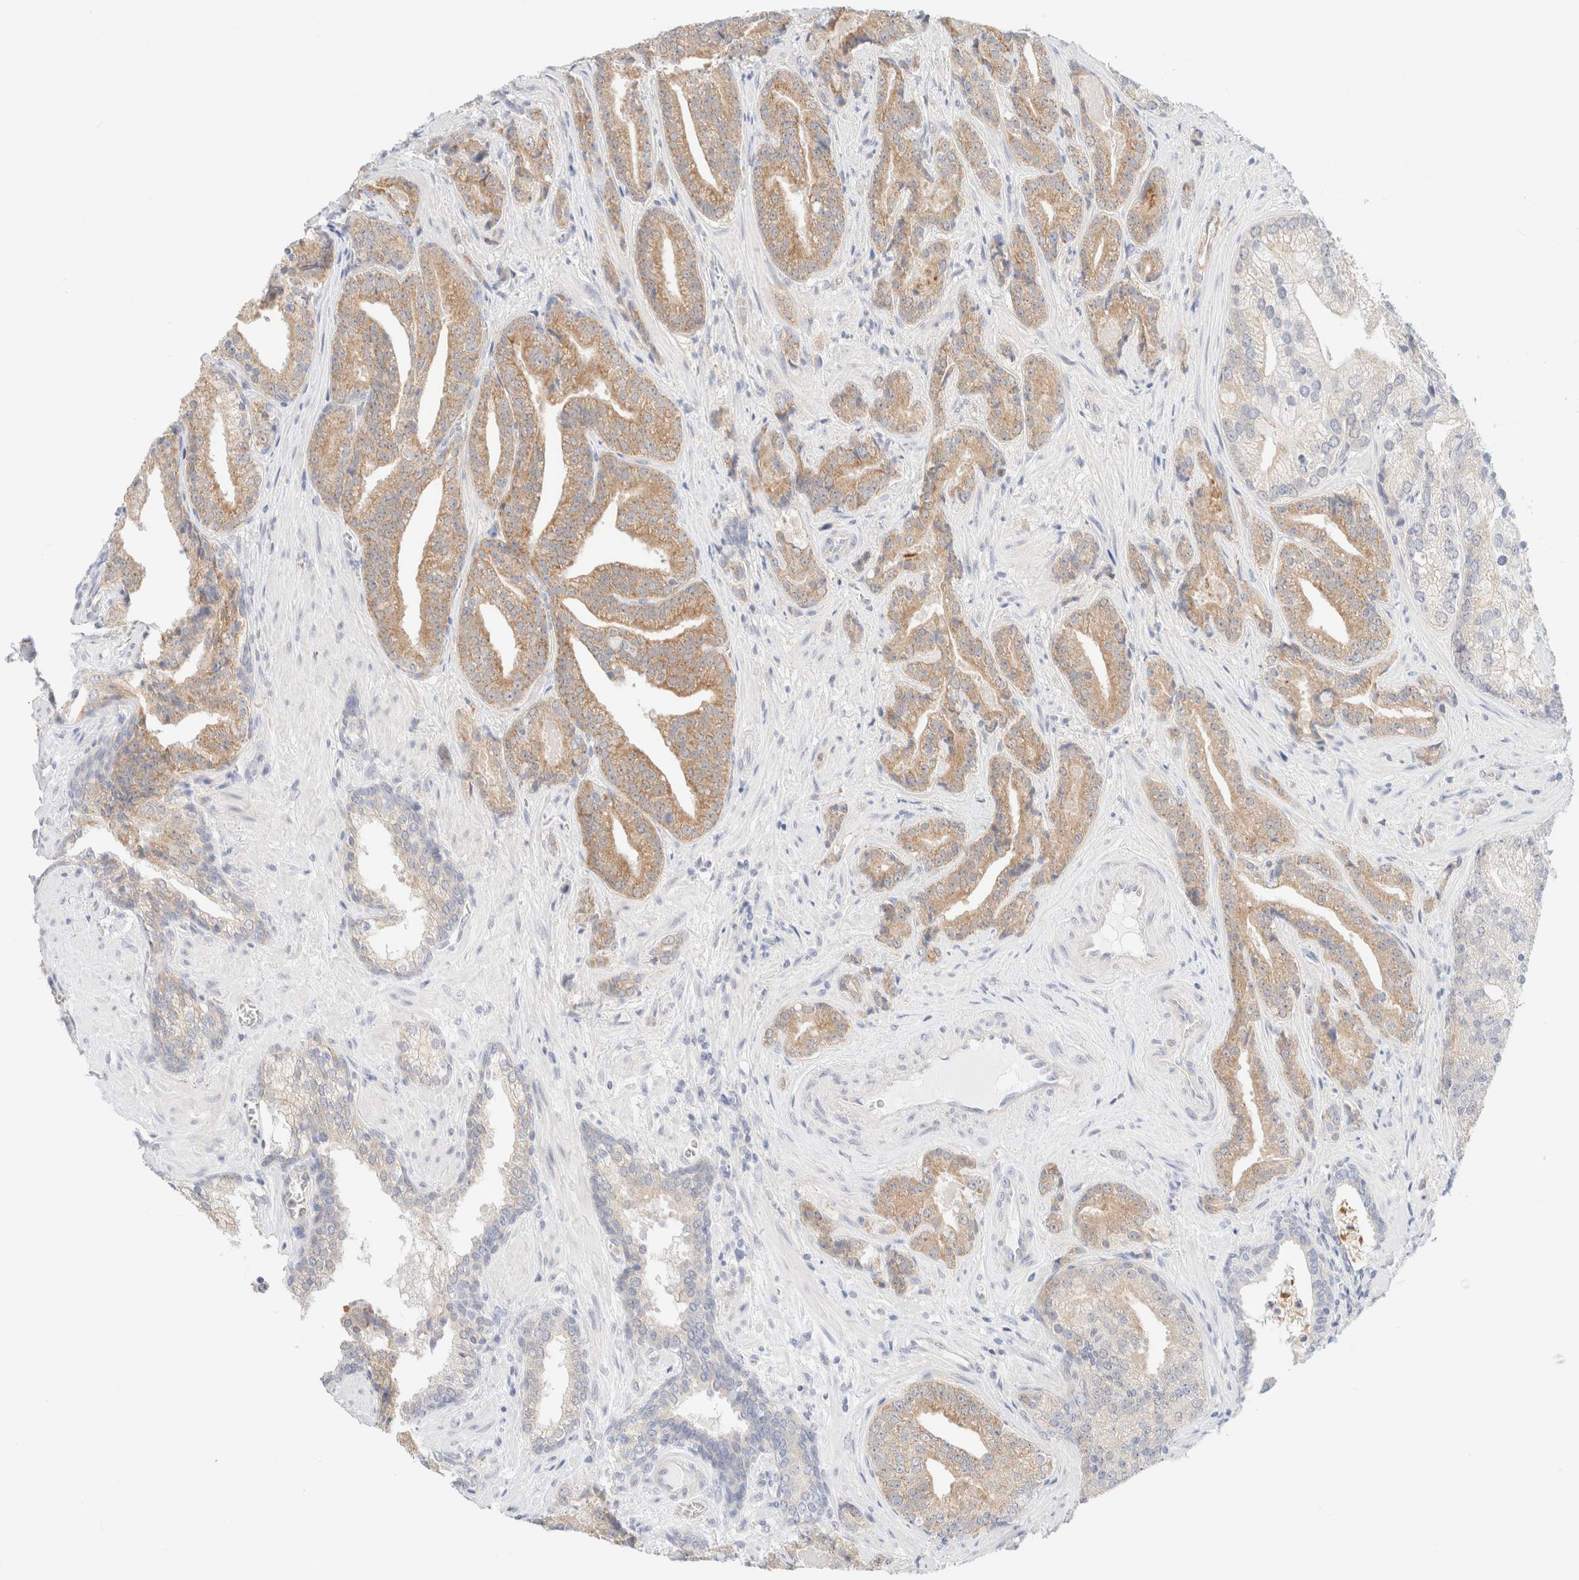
{"staining": {"intensity": "moderate", "quantity": ">75%", "location": "cytoplasmic/membranous"}, "tissue": "prostate cancer", "cell_type": "Tumor cells", "image_type": "cancer", "snomed": [{"axis": "morphology", "description": "Adenocarcinoma, Low grade"}, {"axis": "topography", "description": "Prostate"}], "caption": "A medium amount of moderate cytoplasmic/membranous staining is identified in approximately >75% of tumor cells in prostate cancer tissue.", "gene": "UNC13B", "patient": {"sex": "male", "age": 67}}